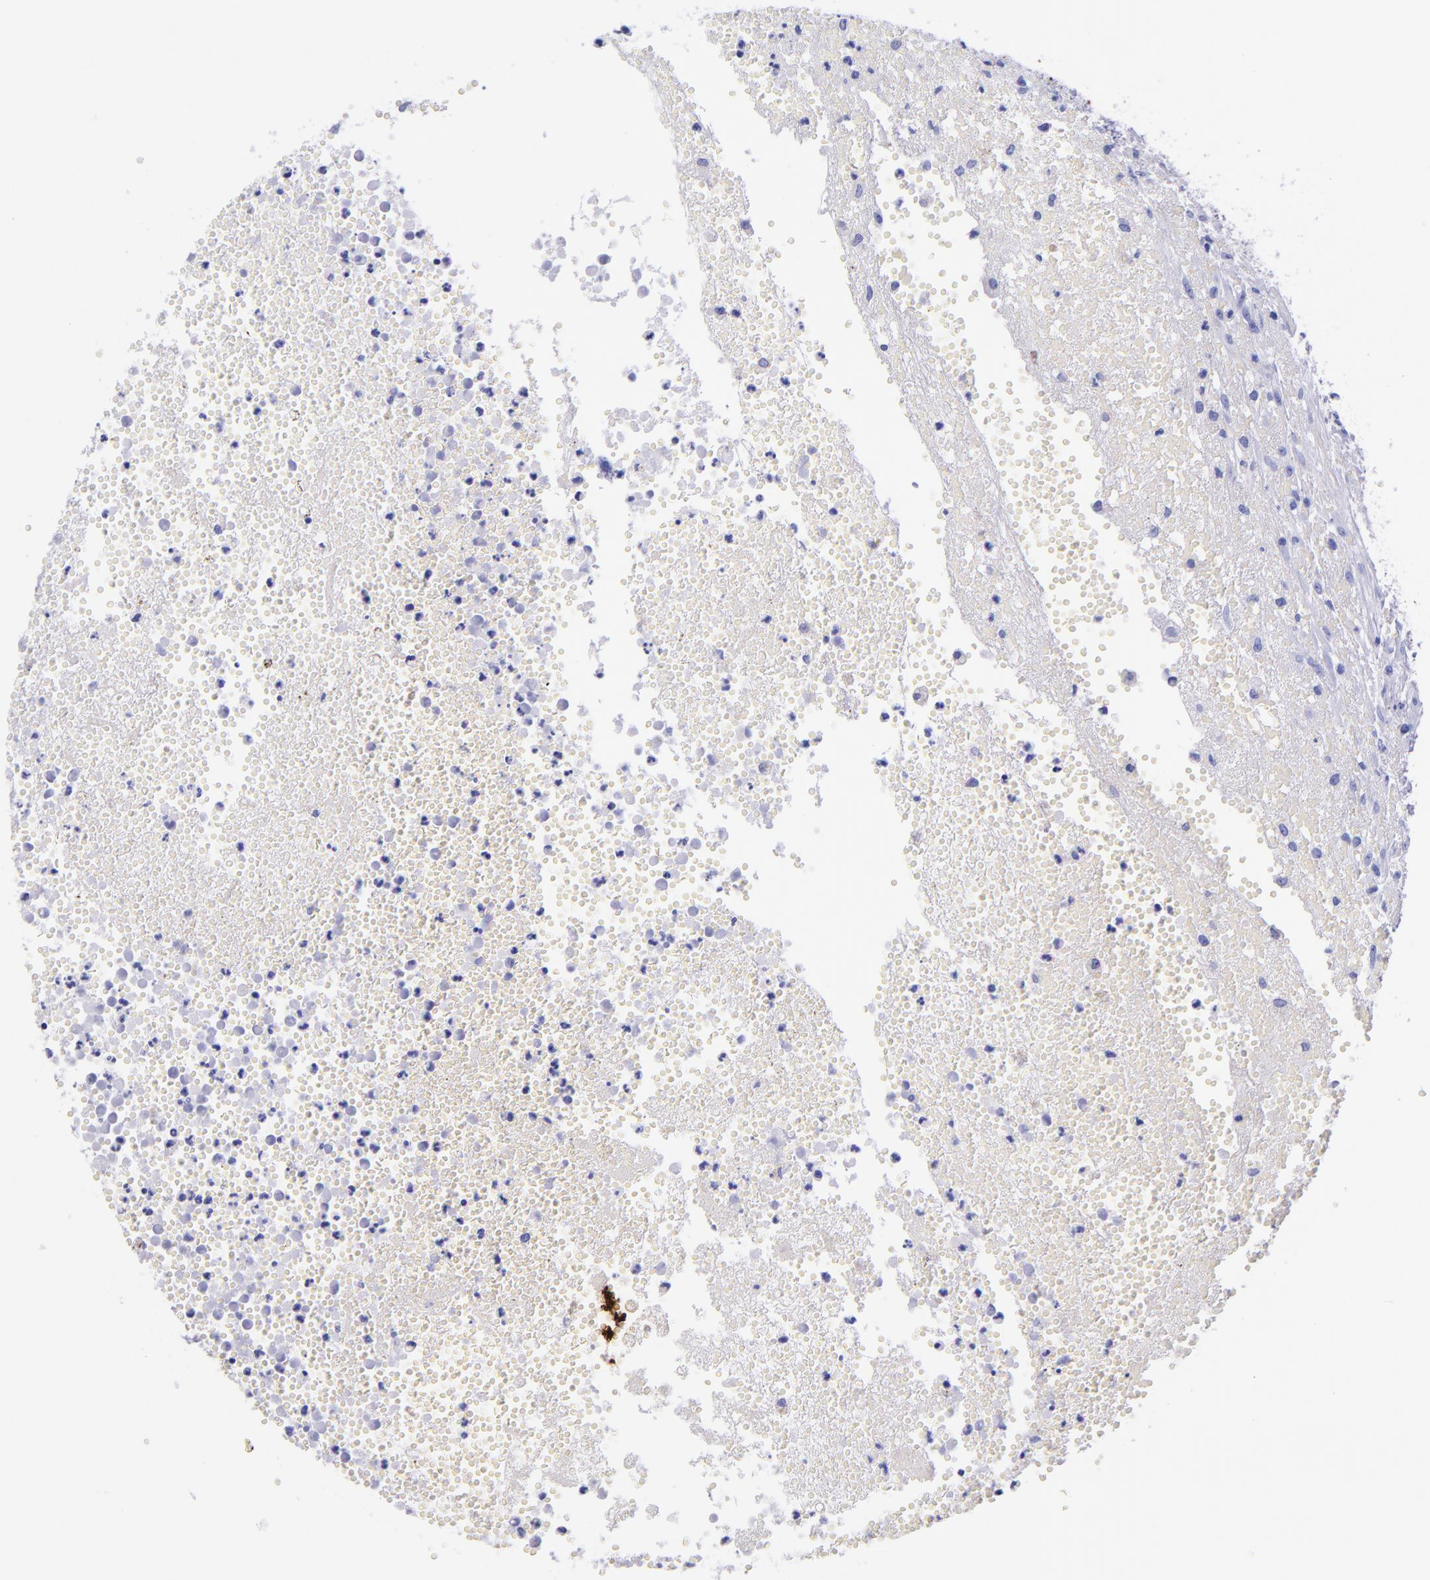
{"staining": {"intensity": "negative", "quantity": "none", "location": "none"}, "tissue": "glioma", "cell_type": "Tumor cells", "image_type": "cancer", "snomed": [{"axis": "morphology", "description": "Glioma, malignant, High grade"}, {"axis": "topography", "description": "Brain"}], "caption": "Tumor cells are negative for protein expression in human glioma. (DAB immunohistochemistry (IHC) visualized using brightfield microscopy, high magnification).", "gene": "MBP", "patient": {"sex": "male", "age": 66}}